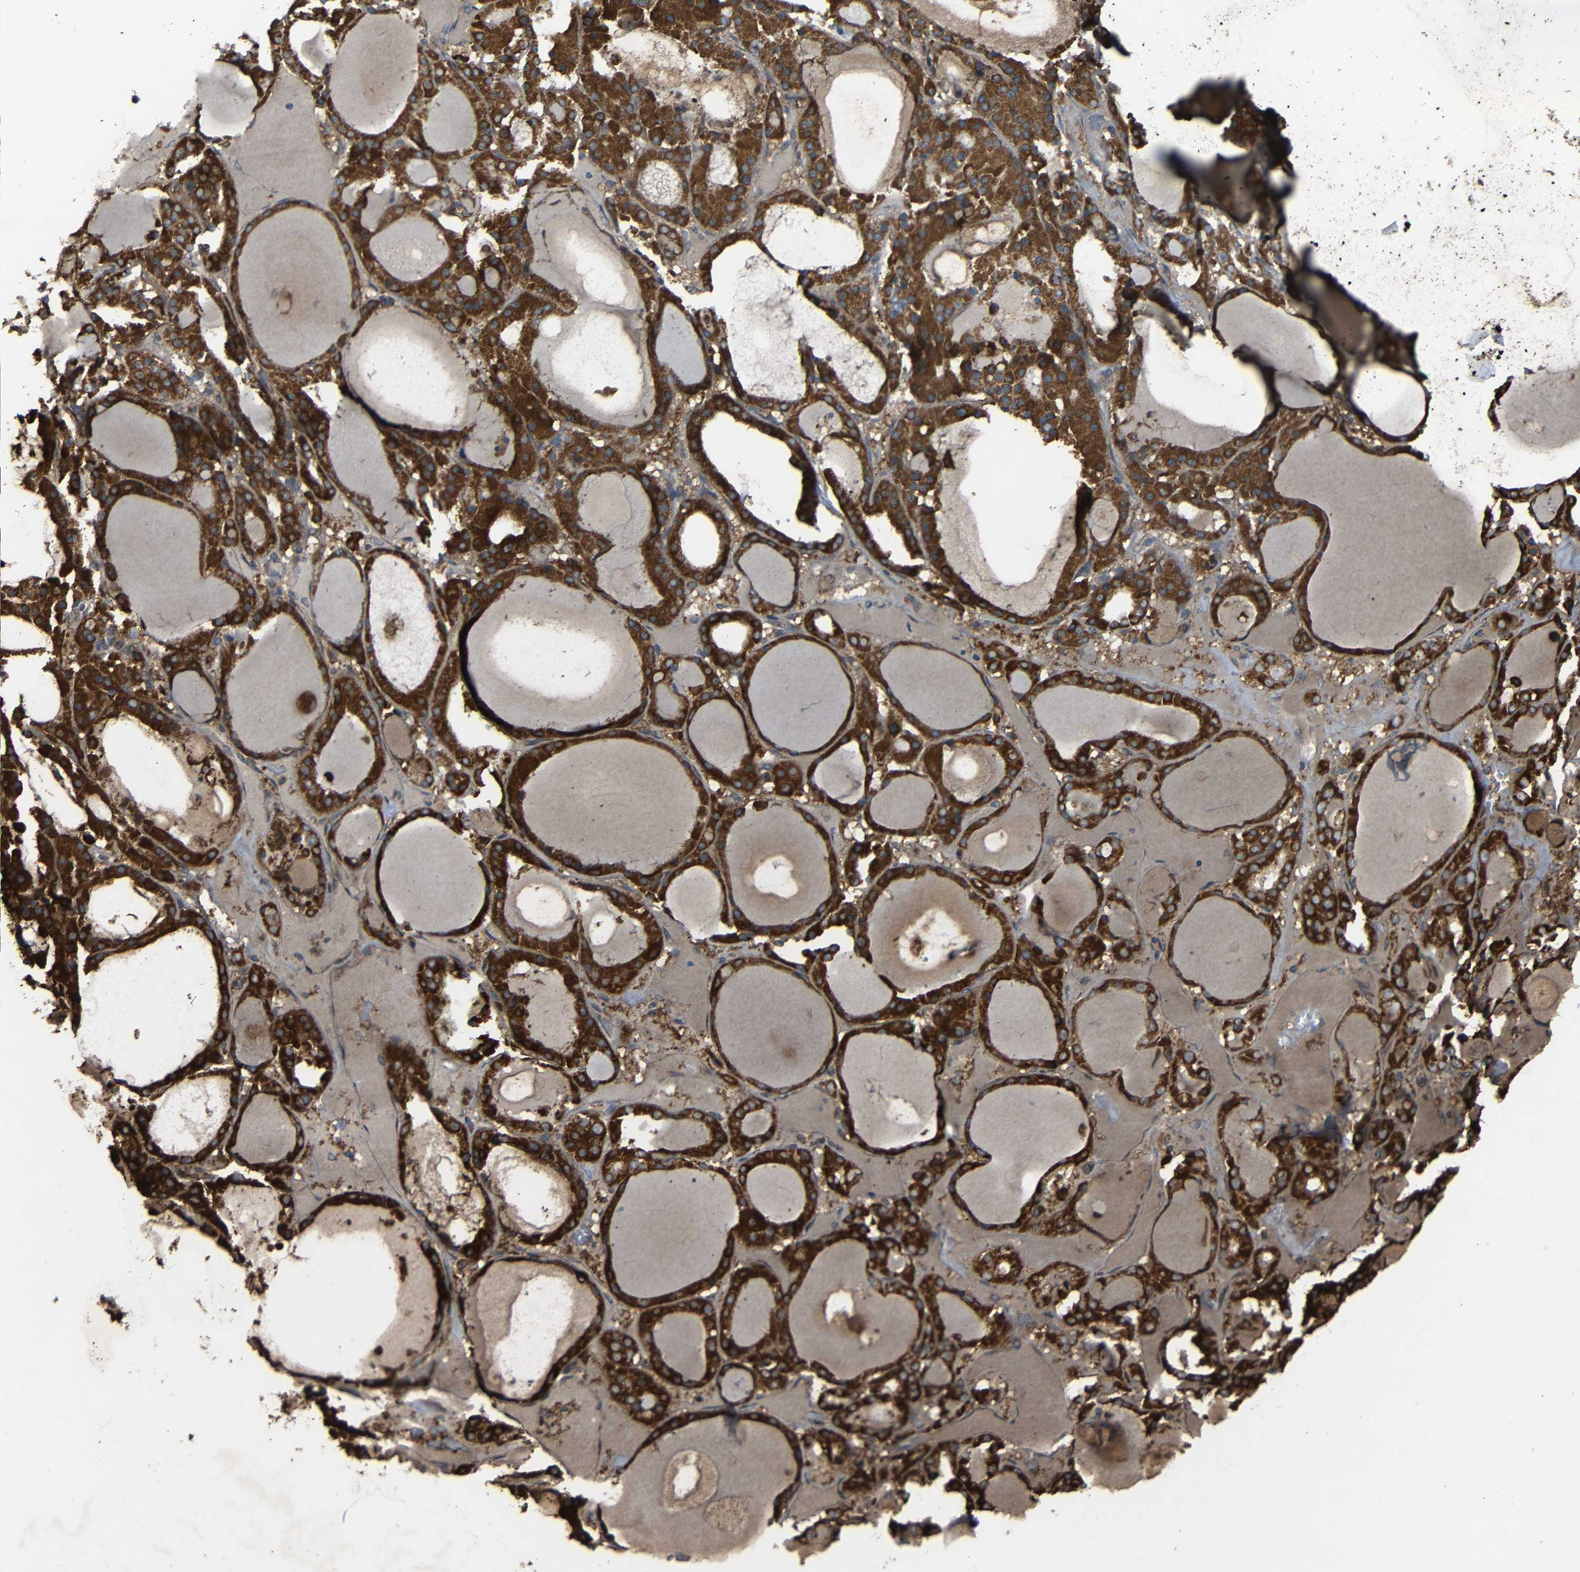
{"staining": {"intensity": "strong", "quantity": ">75%", "location": "cytoplasmic/membranous"}, "tissue": "thyroid gland", "cell_type": "Glandular cells", "image_type": "normal", "snomed": [{"axis": "morphology", "description": "Normal tissue, NOS"}, {"axis": "morphology", "description": "Carcinoma, NOS"}, {"axis": "topography", "description": "Thyroid gland"}], "caption": "This is a micrograph of IHC staining of normal thyroid gland, which shows strong expression in the cytoplasmic/membranous of glandular cells.", "gene": "C1GALT1", "patient": {"sex": "female", "age": 86}}